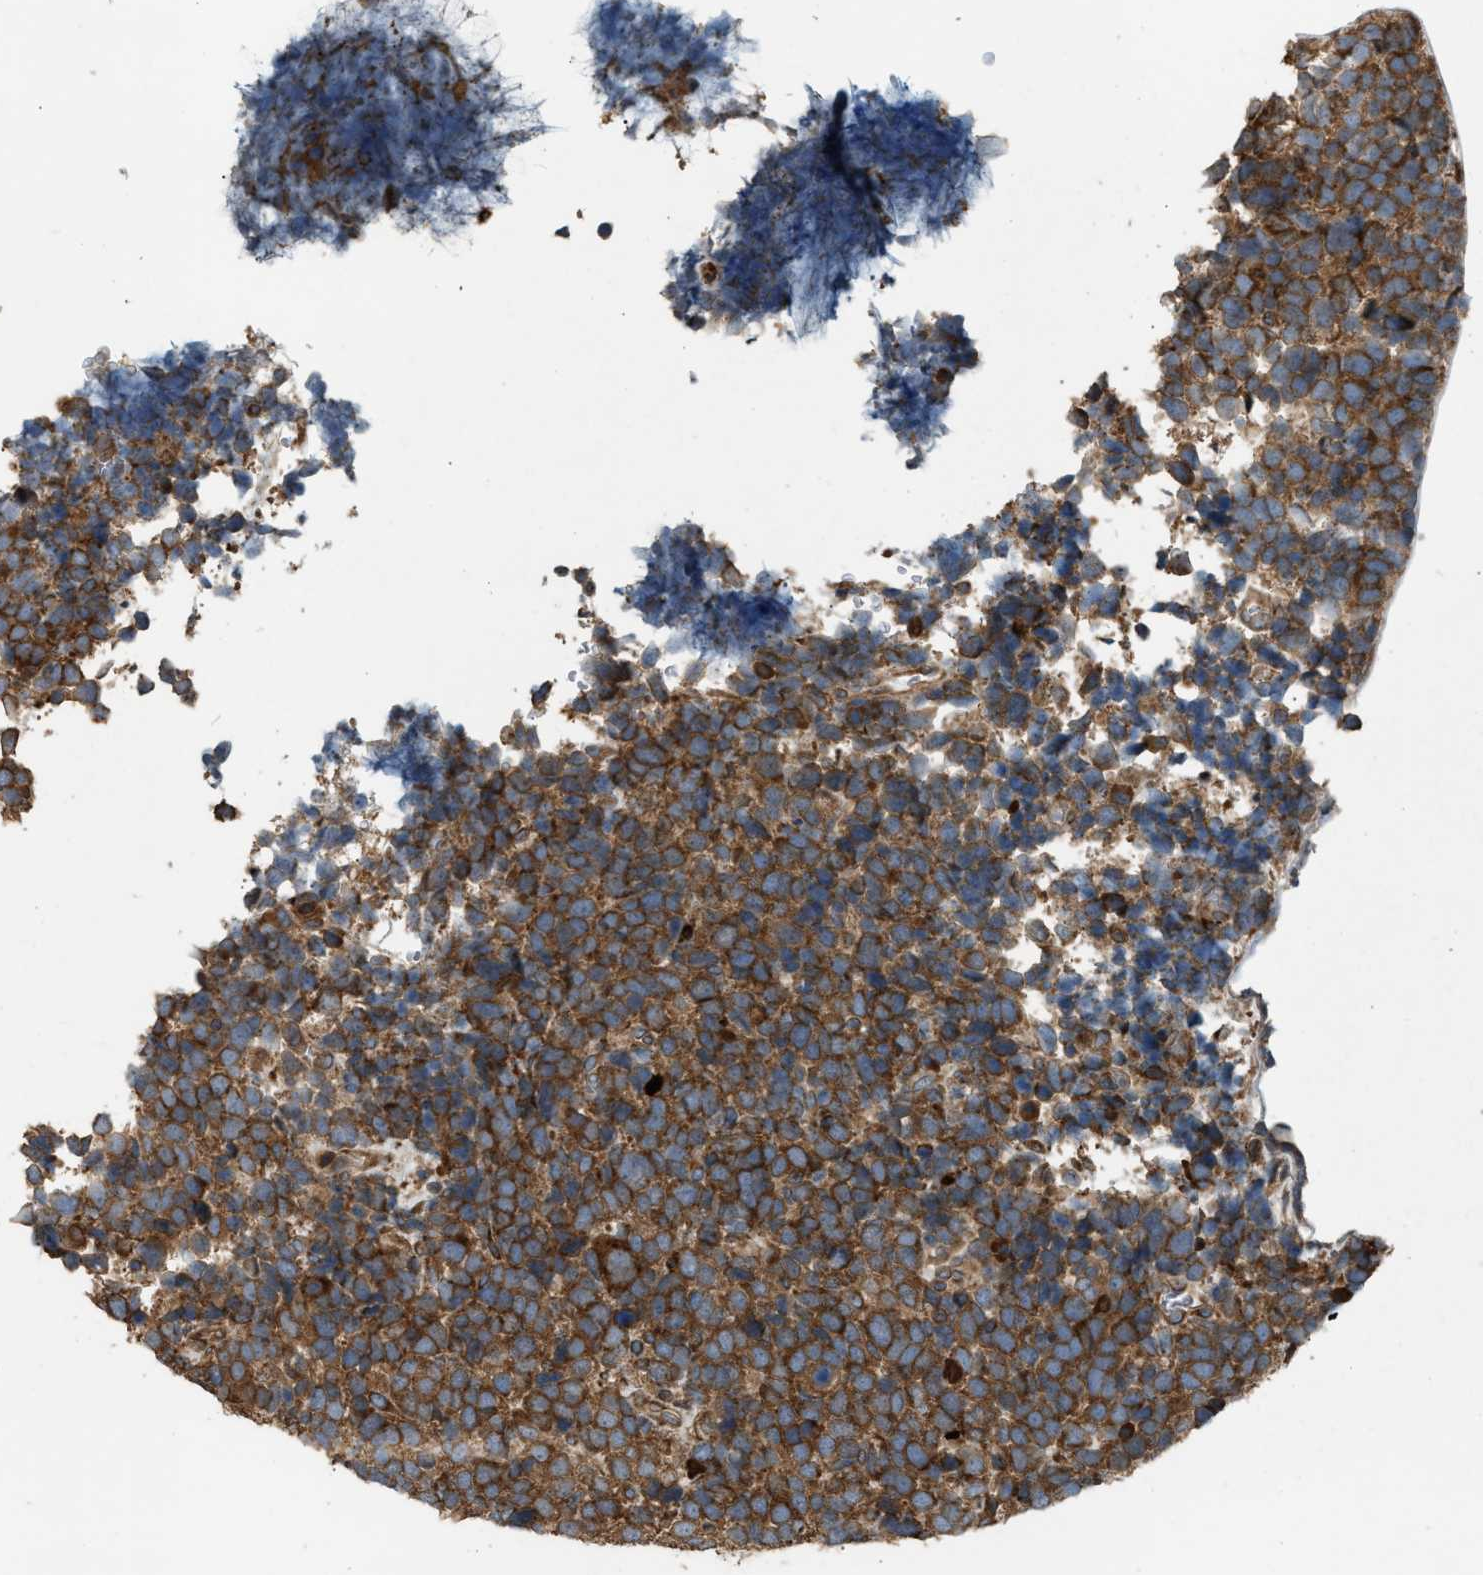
{"staining": {"intensity": "moderate", "quantity": ">75%", "location": "cytoplasmic/membranous"}, "tissue": "urothelial cancer", "cell_type": "Tumor cells", "image_type": "cancer", "snomed": [{"axis": "morphology", "description": "Urothelial carcinoma, High grade"}, {"axis": "topography", "description": "Urinary bladder"}], "caption": "Immunohistochemical staining of human urothelial cancer shows medium levels of moderate cytoplasmic/membranous protein staining in approximately >75% of tumor cells.", "gene": "BAIAP2L1", "patient": {"sex": "female", "age": 82}}